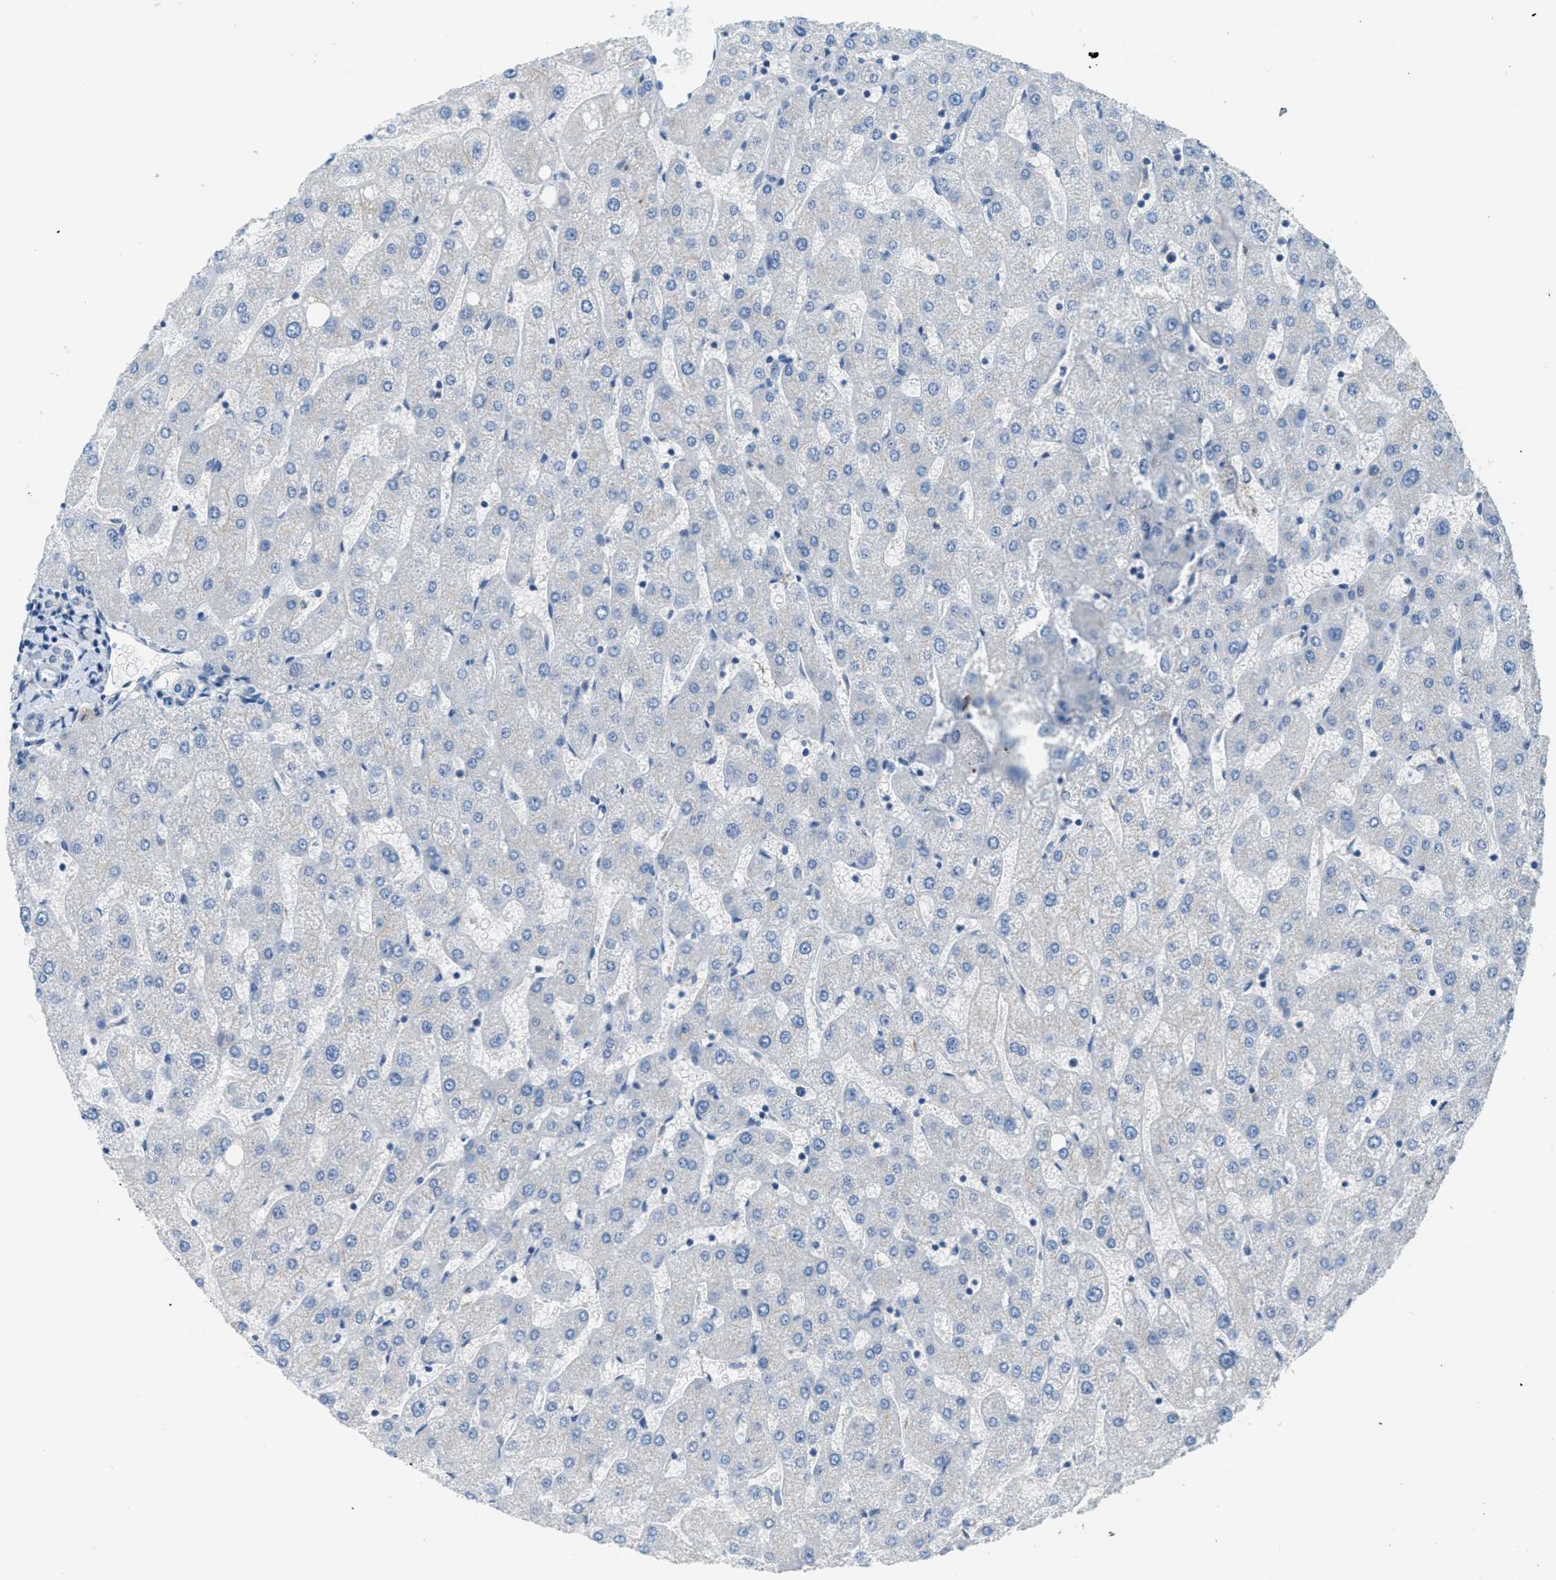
{"staining": {"intensity": "negative", "quantity": "none", "location": "none"}, "tissue": "liver", "cell_type": "Cholangiocytes", "image_type": "normal", "snomed": [{"axis": "morphology", "description": "Normal tissue, NOS"}, {"axis": "topography", "description": "Liver"}], "caption": "The IHC image has no significant positivity in cholangiocytes of liver. Brightfield microscopy of immunohistochemistry (IHC) stained with DAB (brown) and hematoxylin (blue), captured at high magnification.", "gene": "AP2B1", "patient": {"sex": "male", "age": 67}}